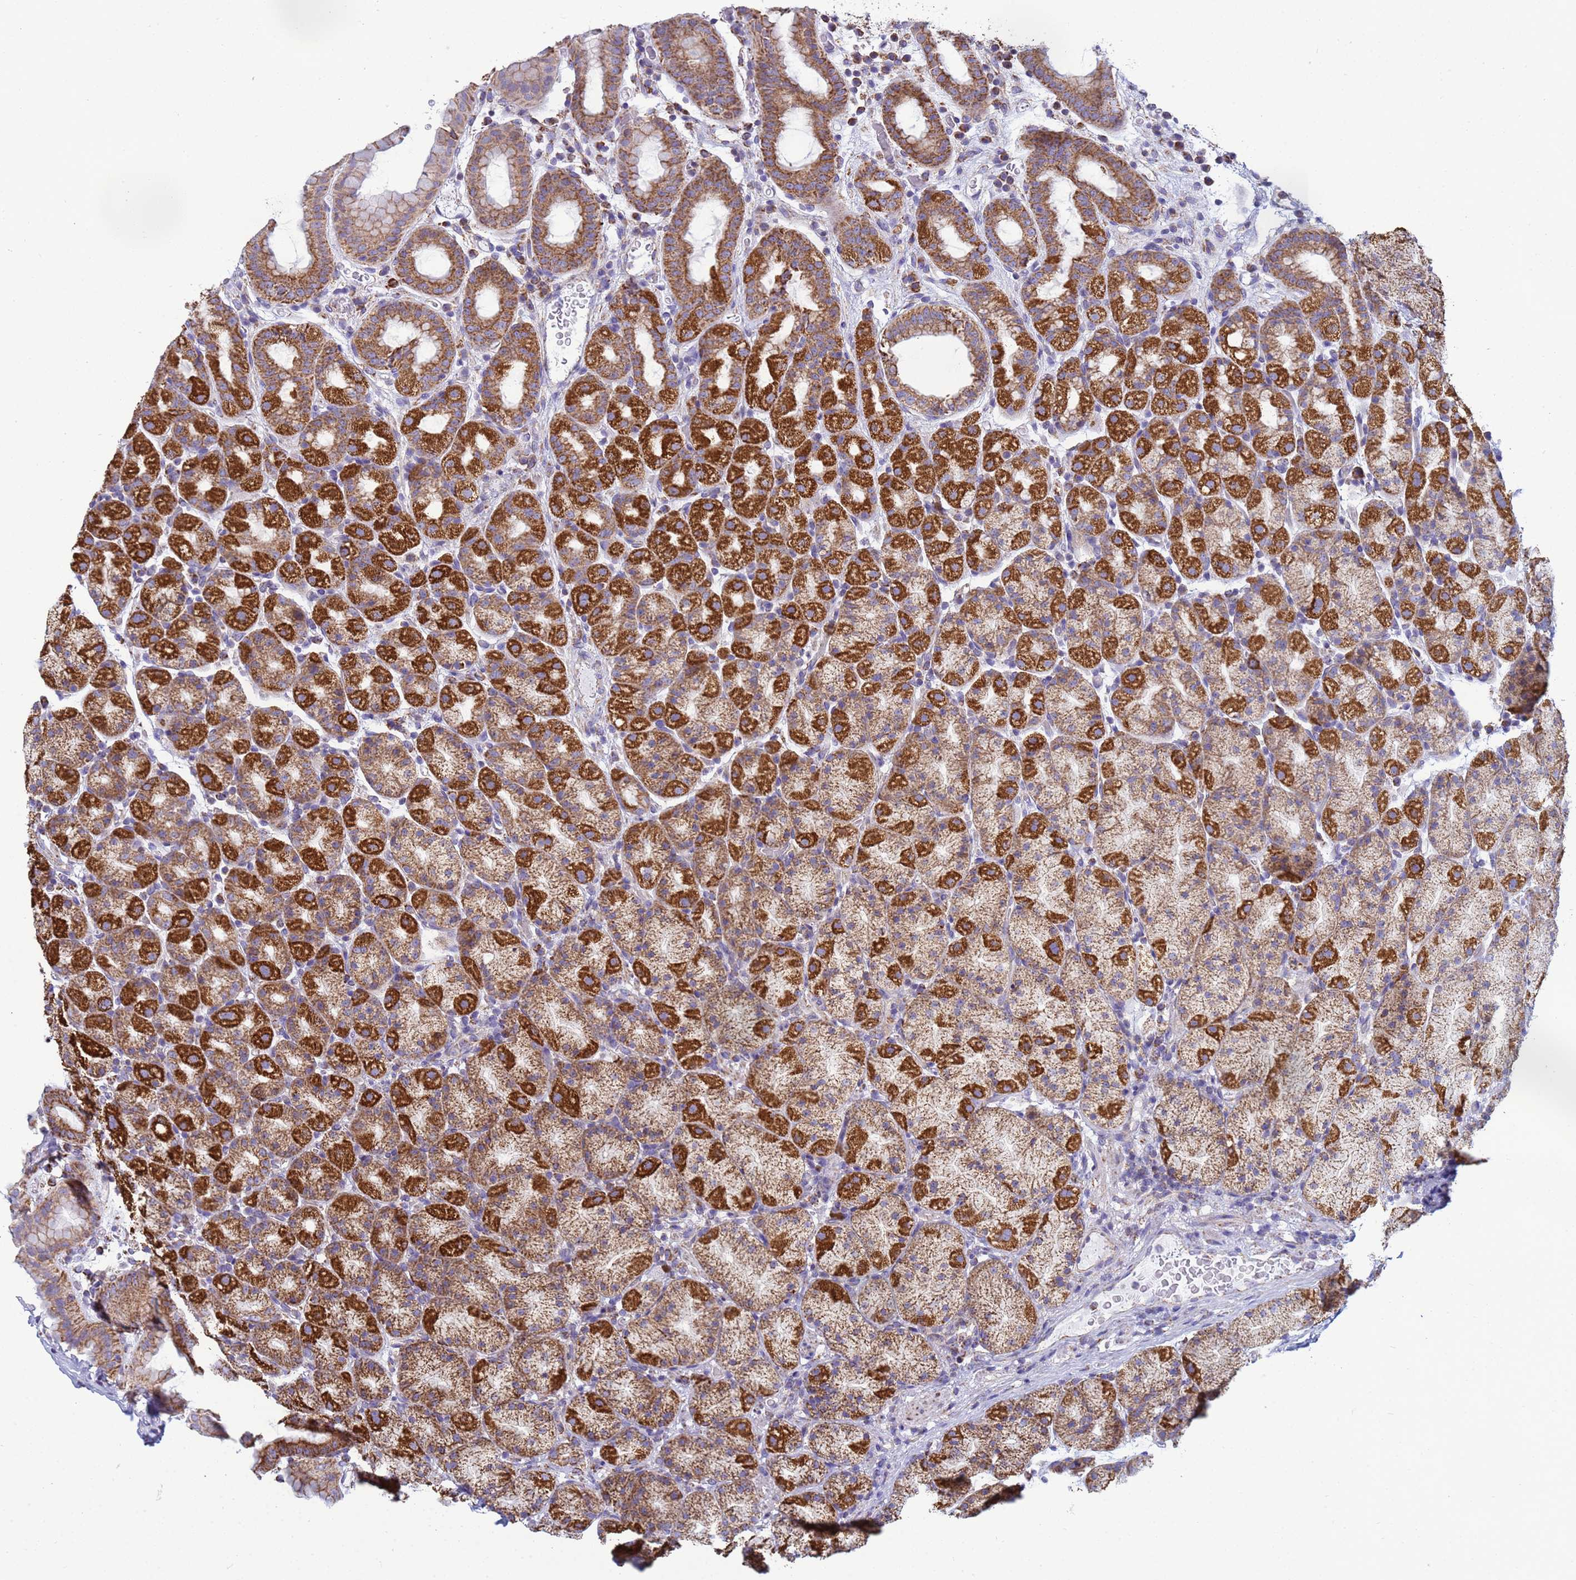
{"staining": {"intensity": "strong", "quantity": "25%-75%", "location": "cytoplasmic/membranous"}, "tissue": "stomach", "cell_type": "Glandular cells", "image_type": "normal", "snomed": [{"axis": "morphology", "description": "Normal tissue, NOS"}, {"axis": "topography", "description": "Stomach, upper"}, {"axis": "topography", "description": "Stomach, lower"}, {"axis": "topography", "description": "Small intestine"}], "caption": "IHC (DAB (3,3'-diaminobenzidine)) staining of normal stomach shows strong cytoplasmic/membranous protein staining in approximately 25%-75% of glandular cells.", "gene": "COQ4", "patient": {"sex": "male", "age": 68}}